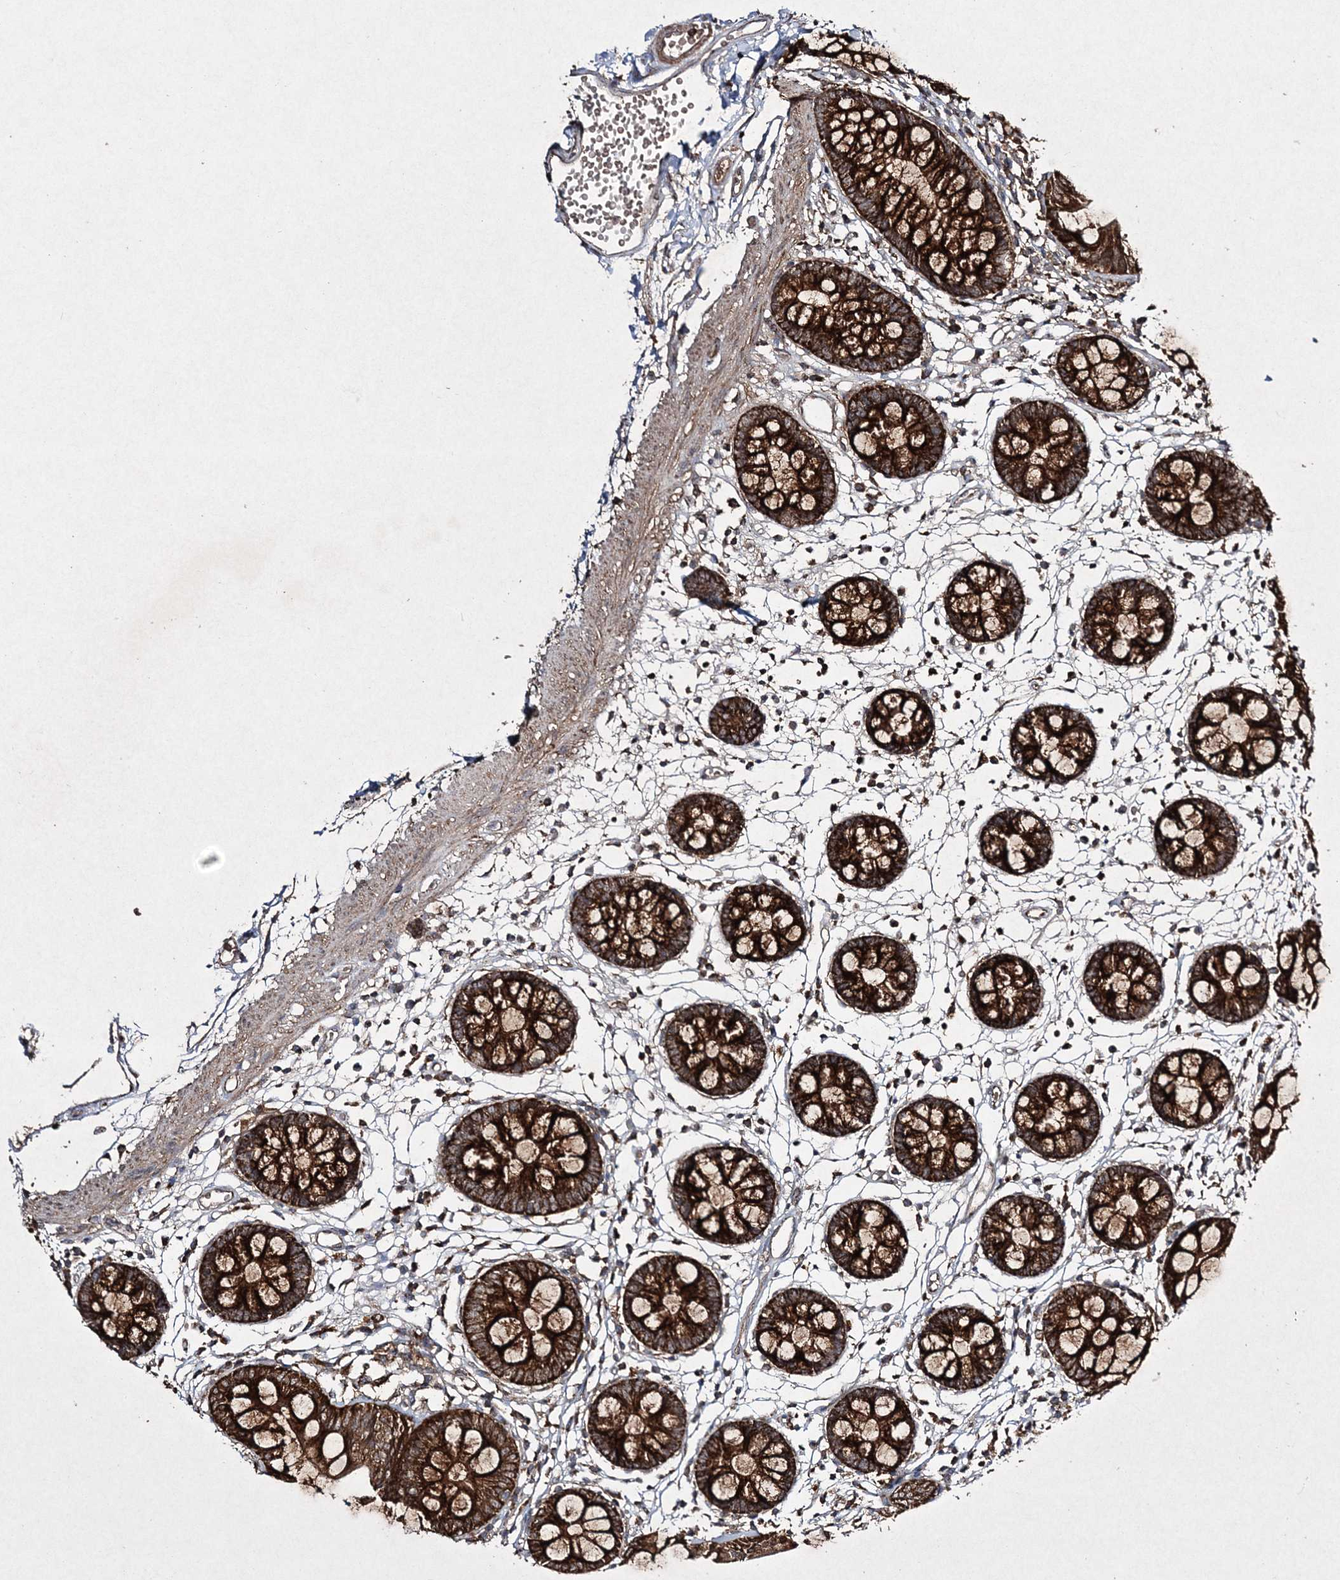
{"staining": {"intensity": "moderate", "quantity": "25%-75%", "location": "cytoplasmic/membranous"}, "tissue": "colon", "cell_type": "Endothelial cells", "image_type": "normal", "snomed": [{"axis": "morphology", "description": "Normal tissue, NOS"}, {"axis": "topography", "description": "Colon"}], "caption": "Immunohistochemical staining of unremarkable human colon exhibits moderate cytoplasmic/membranous protein positivity in approximately 25%-75% of endothelial cells.", "gene": "GRSF1", "patient": {"sex": "male", "age": 56}}